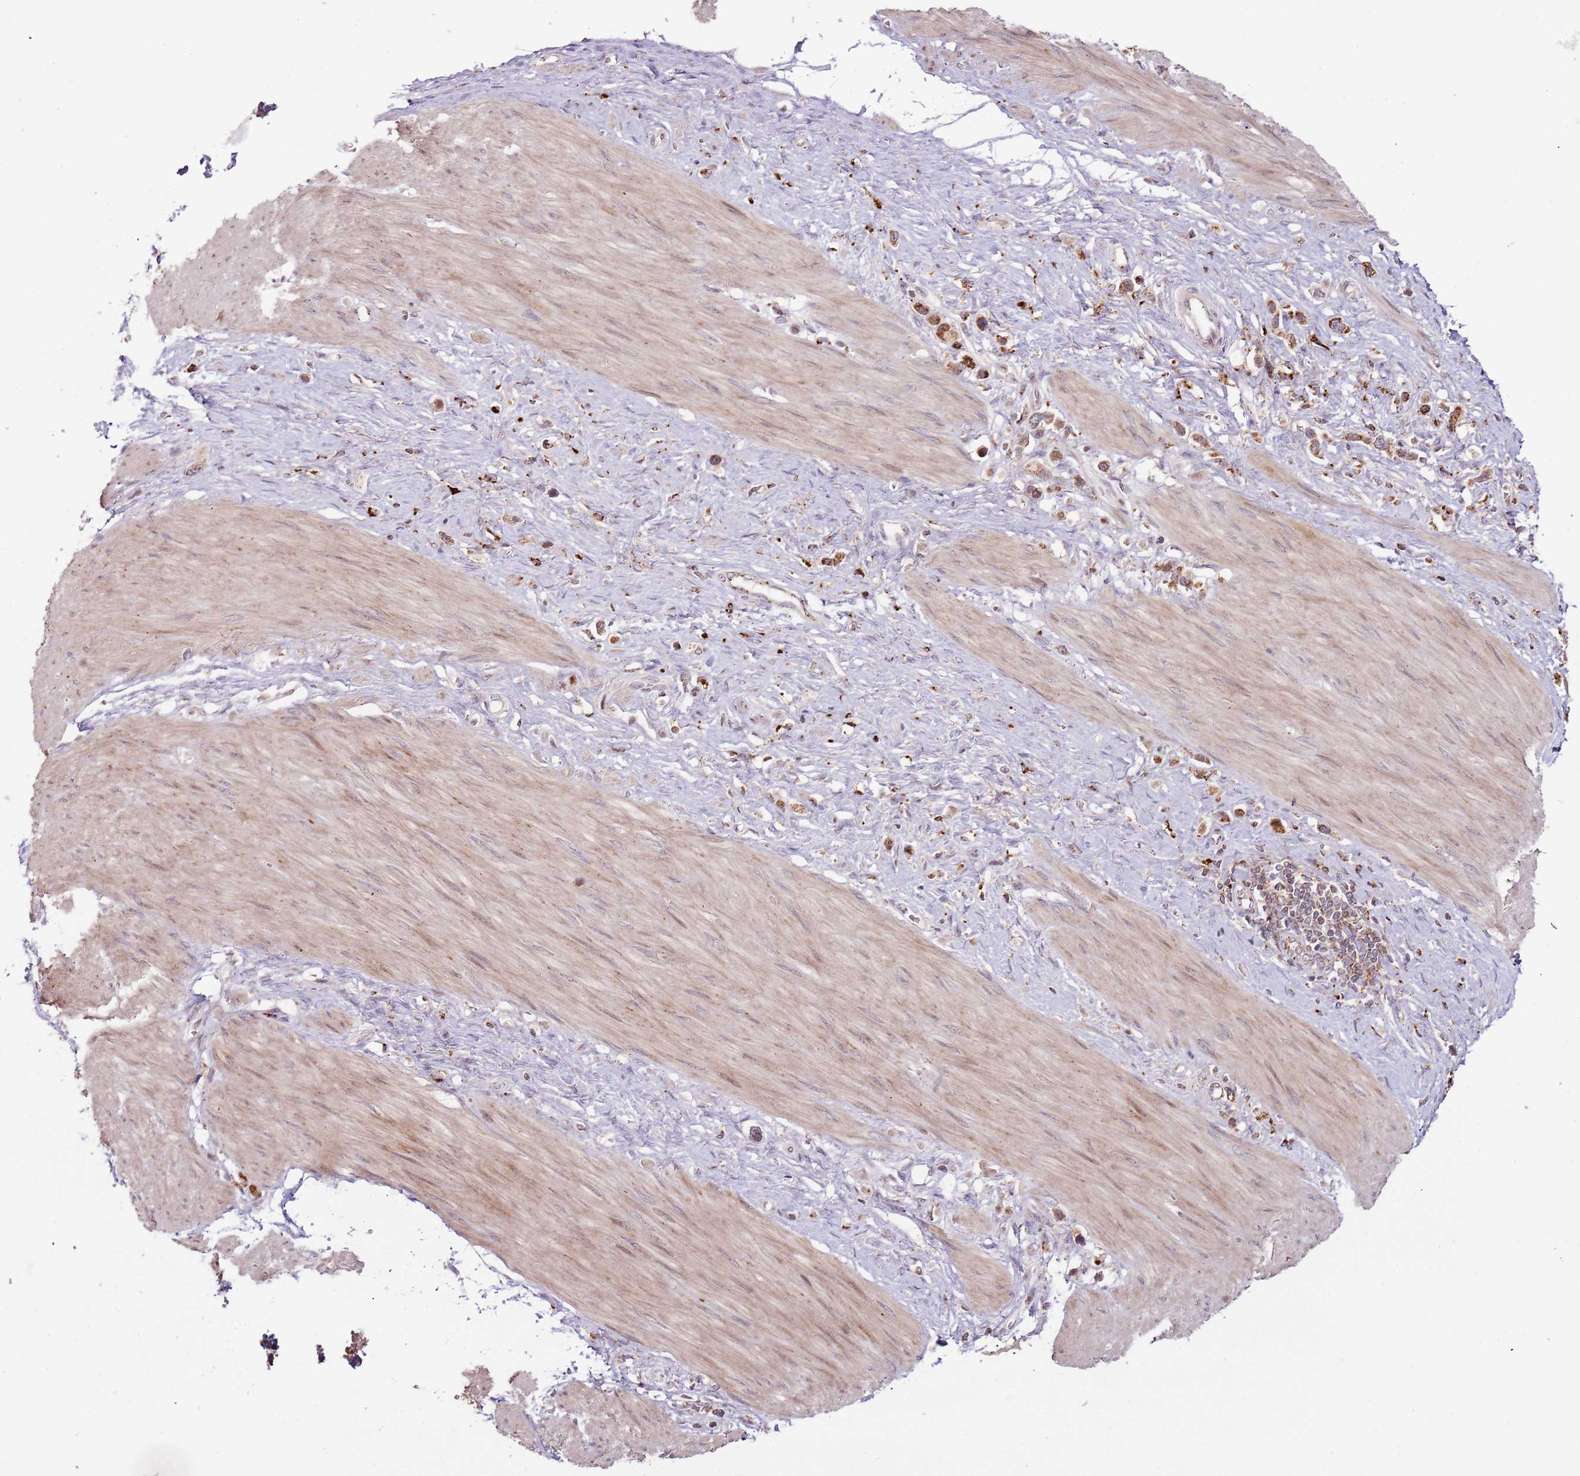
{"staining": {"intensity": "strong", "quantity": ">75%", "location": "cytoplasmic/membranous"}, "tissue": "stomach cancer", "cell_type": "Tumor cells", "image_type": "cancer", "snomed": [{"axis": "morphology", "description": "Adenocarcinoma, NOS"}, {"axis": "topography", "description": "Stomach"}], "caption": "Stomach cancer (adenocarcinoma) stained for a protein shows strong cytoplasmic/membranous positivity in tumor cells.", "gene": "ULK3", "patient": {"sex": "female", "age": 65}}